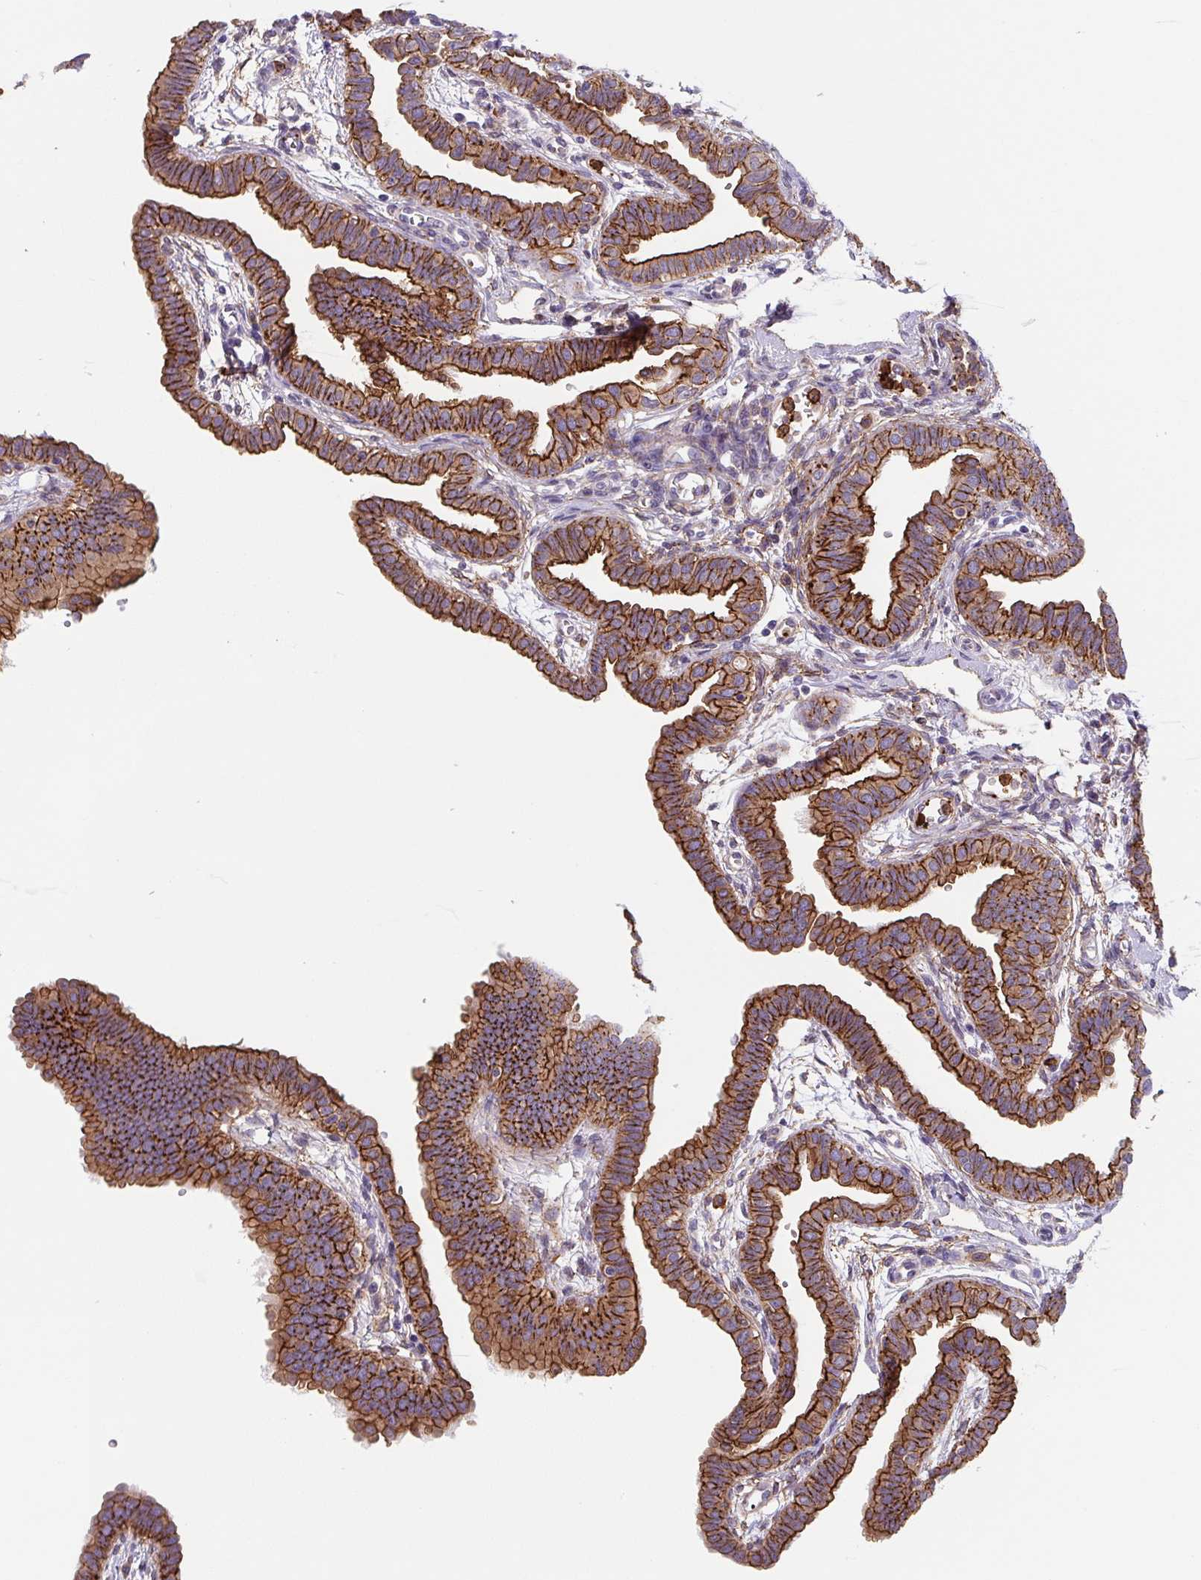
{"staining": {"intensity": "weak", "quantity": ">75%", "location": "cytoplasmic/membranous"}, "tissue": "ovary", "cell_type": "Follicle cells", "image_type": "normal", "snomed": [{"axis": "morphology", "description": "Normal tissue, NOS"}, {"axis": "topography", "description": "Ovary"}], "caption": "About >75% of follicle cells in unremarkable ovary exhibit weak cytoplasmic/membranous protein staining as visualized by brown immunohistochemical staining.", "gene": "DHFR2", "patient": {"sex": "female", "age": 67}}